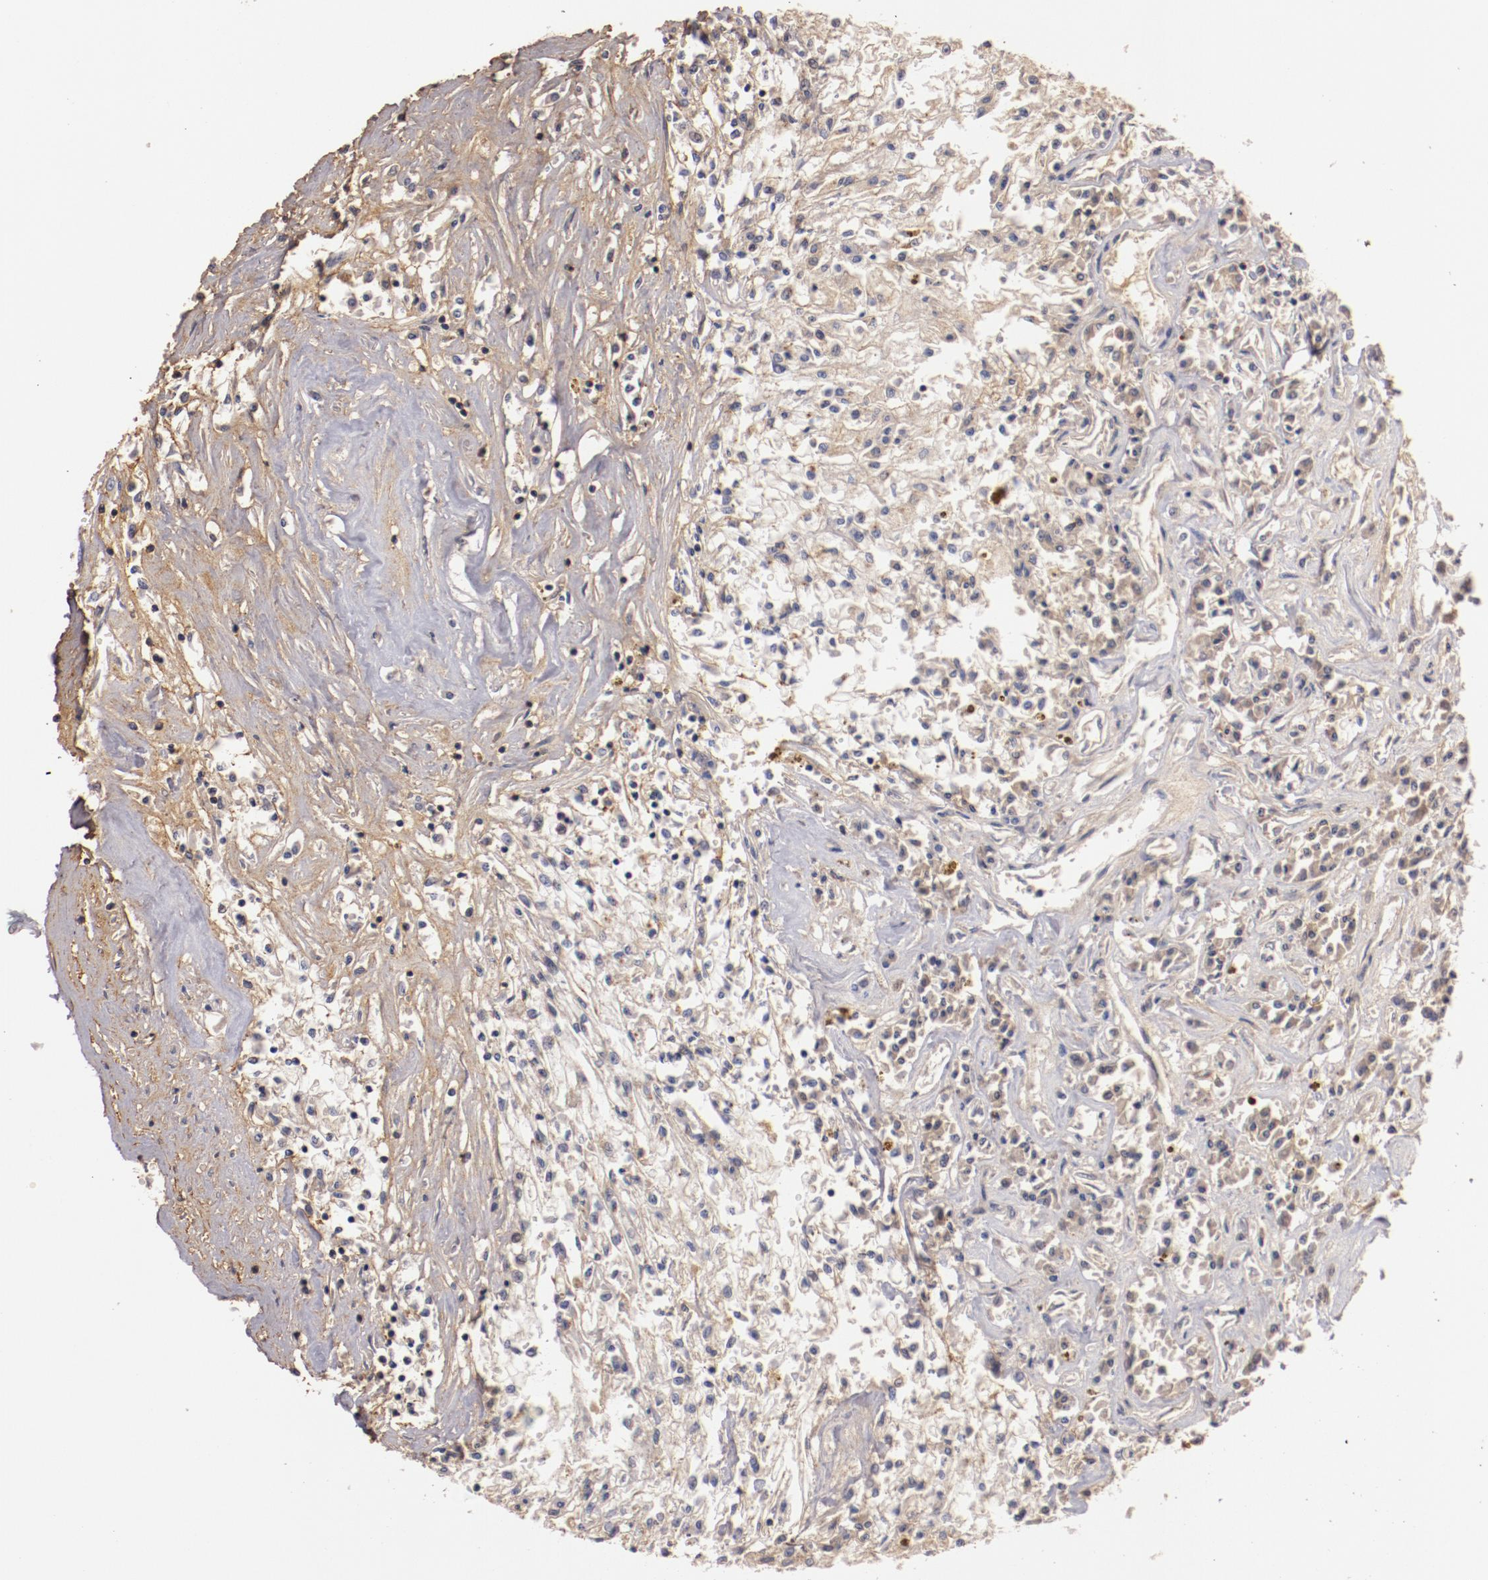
{"staining": {"intensity": "weak", "quantity": "<25%", "location": "cytoplasmic/membranous"}, "tissue": "renal cancer", "cell_type": "Tumor cells", "image_type": "cancer", "snomed": [{"axis": "morphology", "description": "Adenocarcinoma, NOS"}, {"axis": "topography", "description": "Kidney"}], "caption": "Histopathology image shows no significant protein staining in tumor cells of adenocarcinoma (renal).", "gene": "MBL2", "patient": {"sex": "male", "age": 78}}